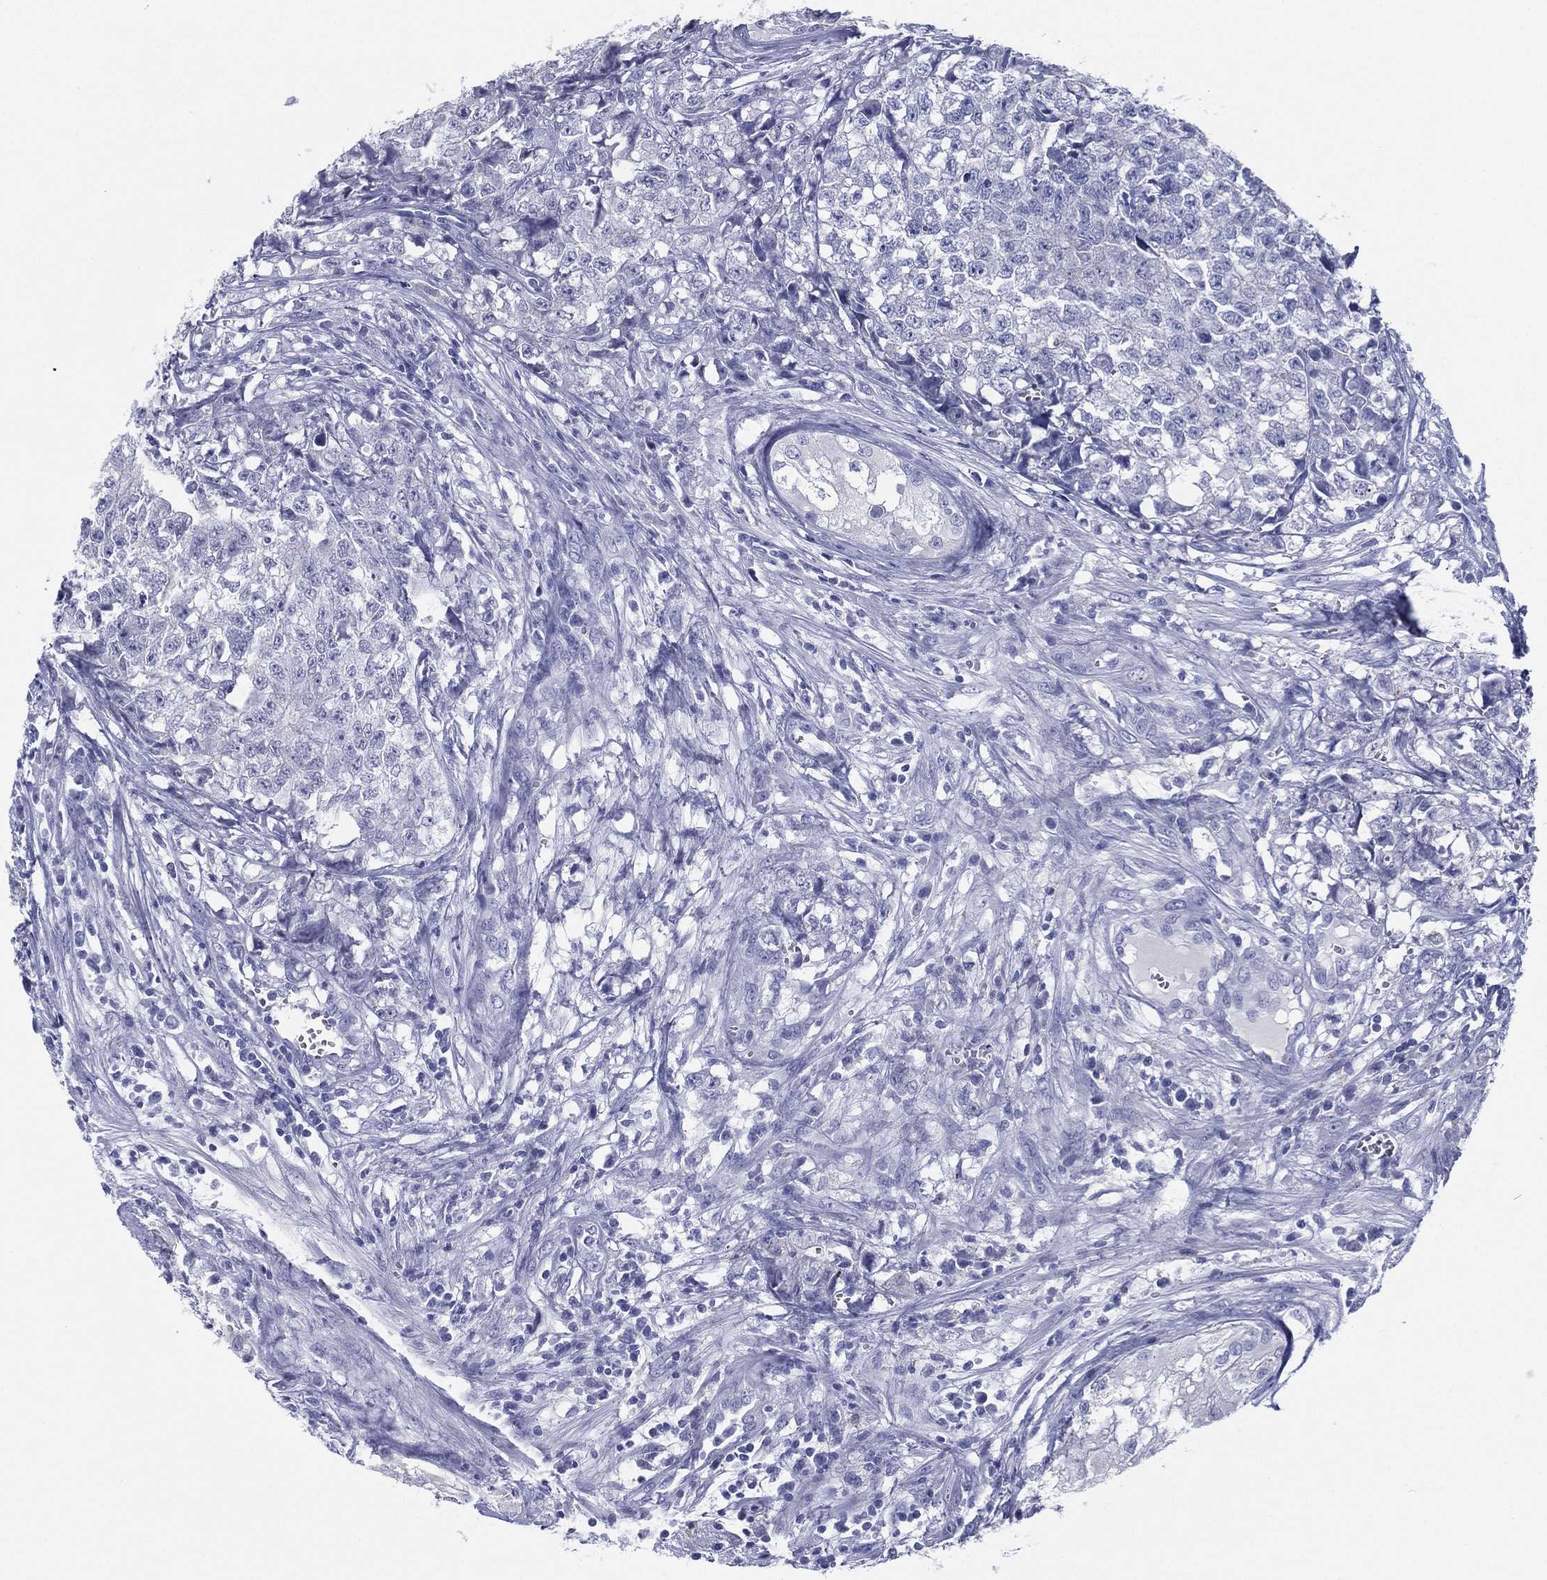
{"staining": {"intensity": "negative", "quantity": "none", "location": "none"}, "tissue": "testis cancer", "cell_type": "Tumor cells", "image_type": "cancer", "snomed": [{"axis": "morphology", "description": "Seminoma, NOS"}, {"axis": "morphology", "description": "Carcinoma, Embryonal, NOS"}, {"axis": "topography", "description": "Testis"}], "caption": "A high-resolution image shows immunohistochemistry (IHC) staining of testis cancer, which demonstrates no significant positivity in tumor cells.", "gene": "RSPH4A", "patient": {"sex": "male", "age": 22}}